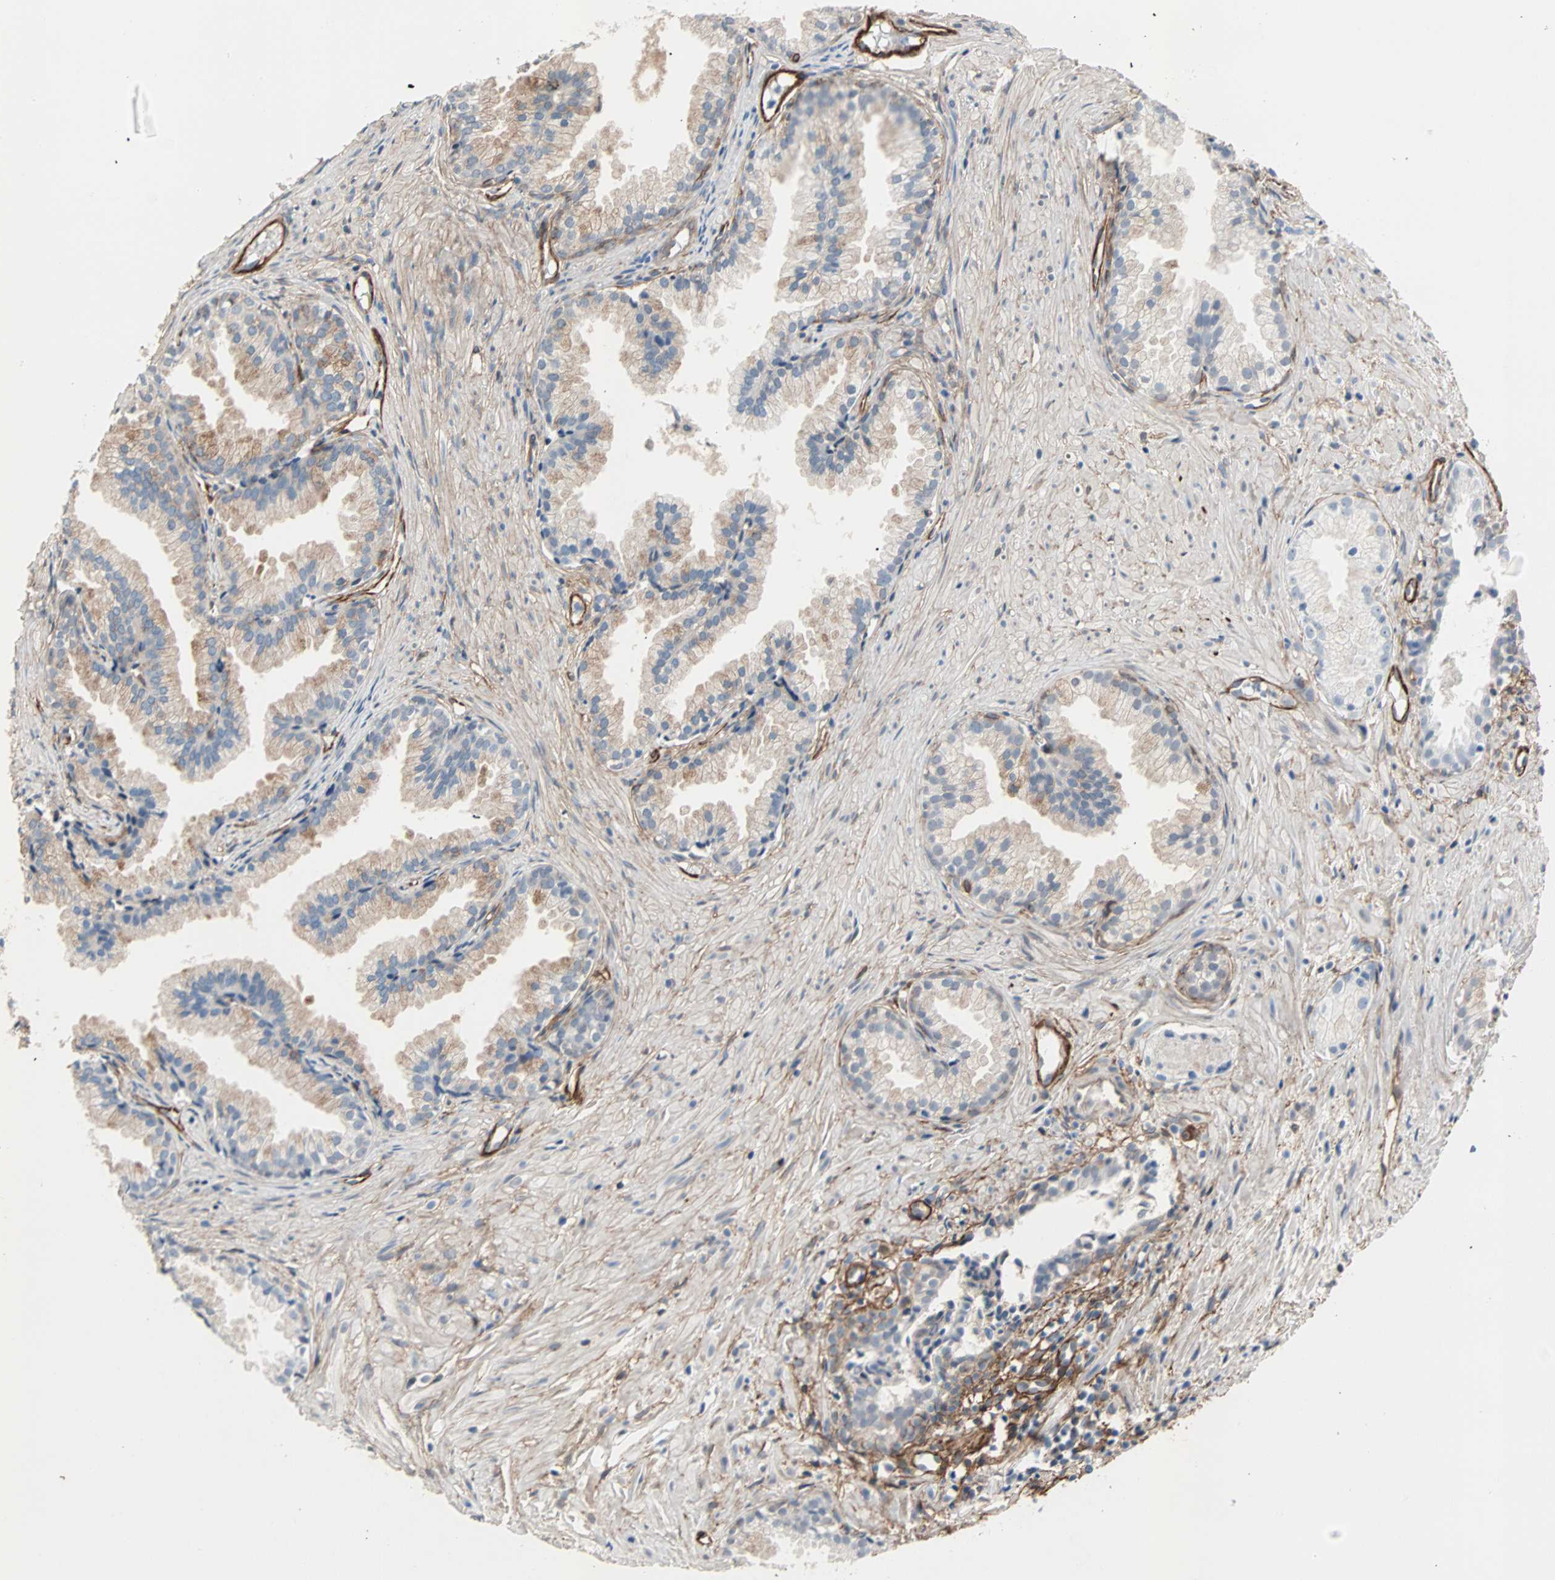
{"staining": {"intensity": "moderate", "quantity": "25%-75%", "location": "cytoplasmic/membranous"}, "tissue": "prostate cancer", "cell_type": "Tumor cells", "image_type": "cancer", "snomed": [{"axis": "morphology", "description": "Adenocarcinoma, Low grade"}, {"axis": "topography", "description": "Prostate"}], "caption": "Immunohistochemistry (IHC) (DAB) staining of human prostate cancer shows moderate cytoplasmic/membranous protein expression in about 25%-75% of tumor cells.", "gene": "EPB41L2", "patient": {"sex": "male", "age": 72}}